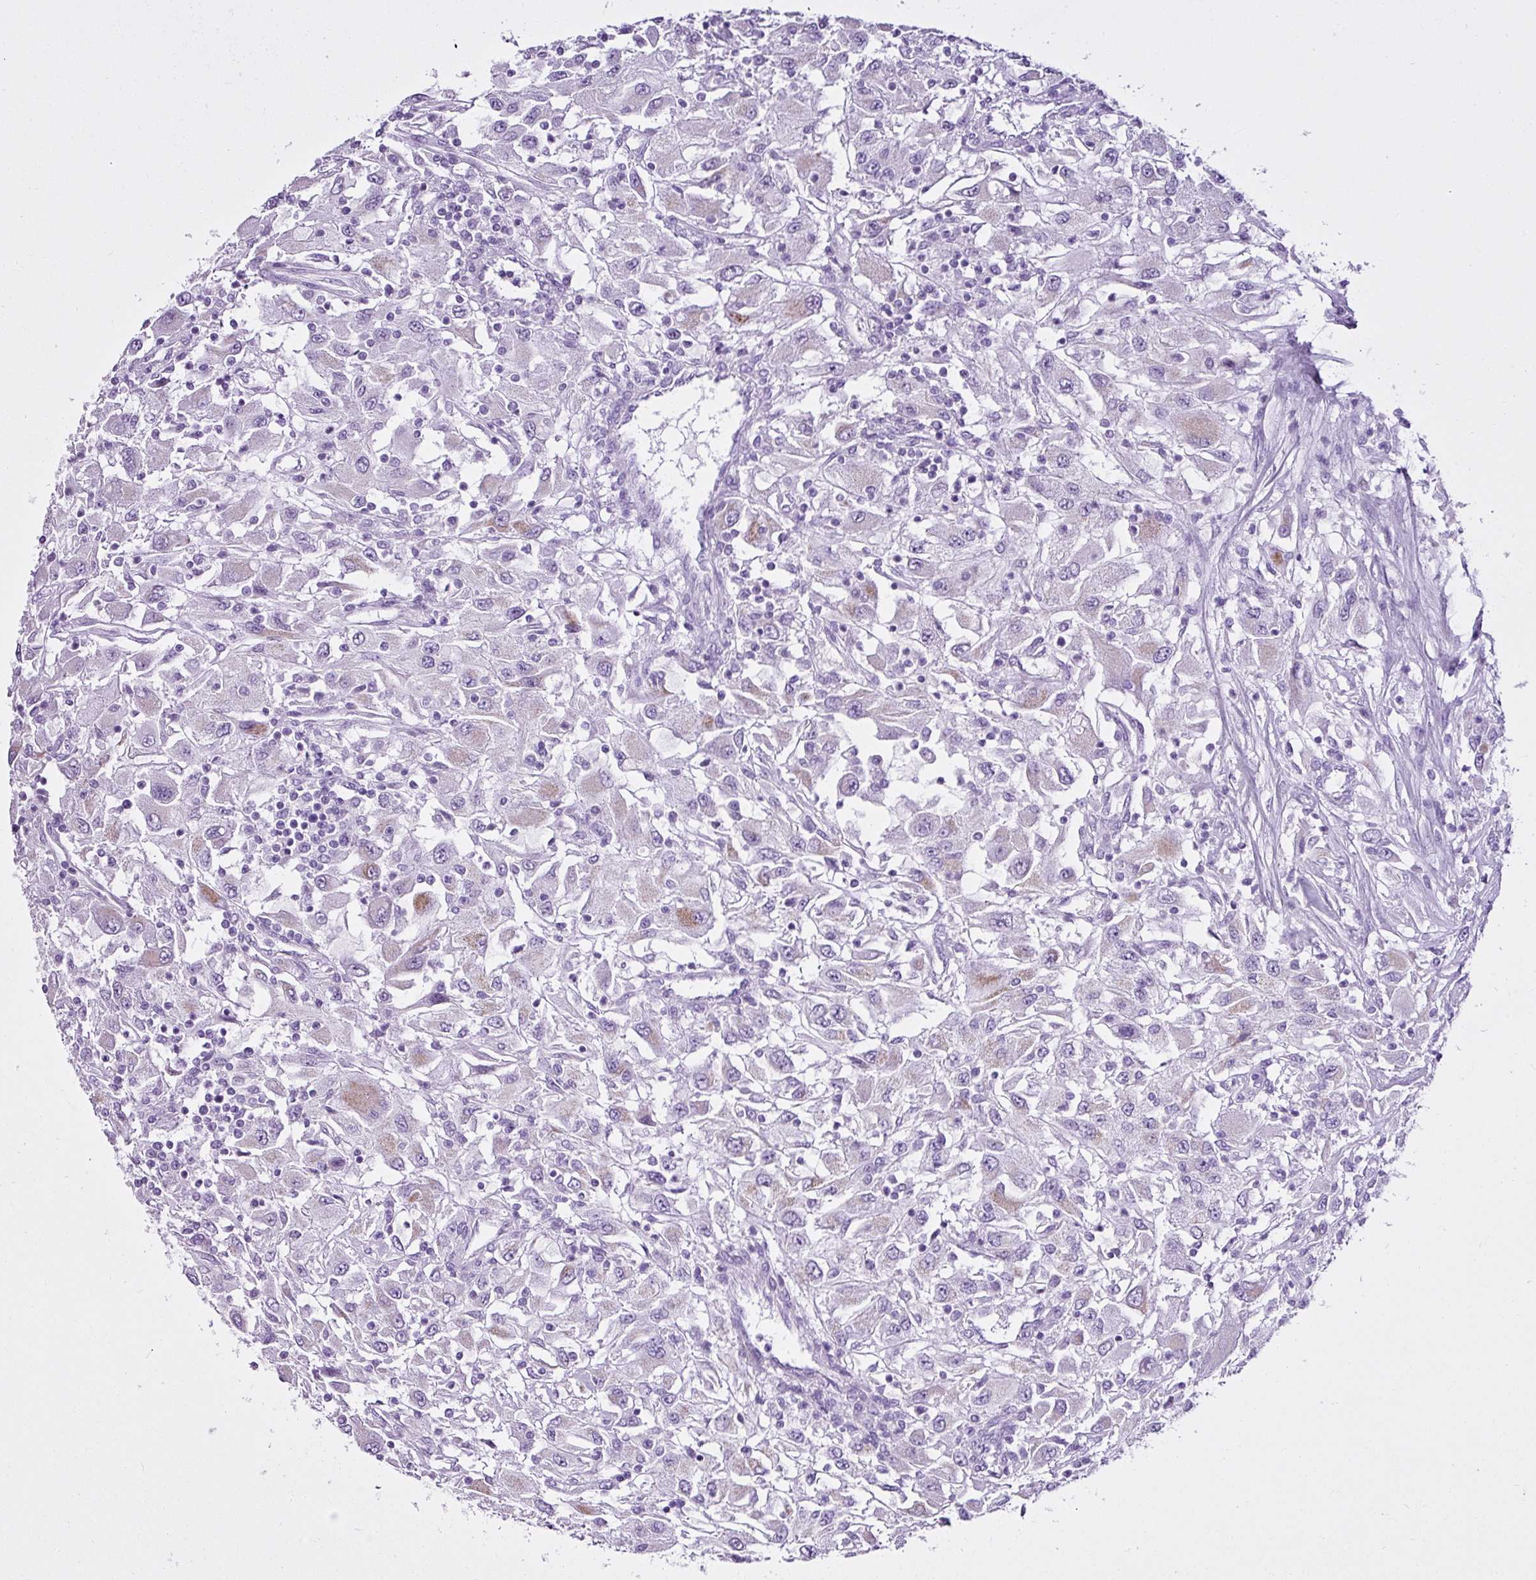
{"staining": {"intensity": "moderate", "quantity": "<25%", "location": "cytoplasmic/membranous"}, "tissue": "renal cancer", "cell_type": "Tumor cells", "image_type": "cancer", "snomed": [{"axis": "morphology", "description": "Adenocarcinoma, NOS"}, {"axis": "topography", "description": "Kidney"}], "caption": "Immunohistochemistry histopathology image of human renal adenocarcinoma stained for a protein (brown), which reveals low levels of moderate cytoplasmic/membranous positivity in about <25% of tumor cells.", "gene": "LILRB4", "patient": {"sex": "female", "age": 67}}